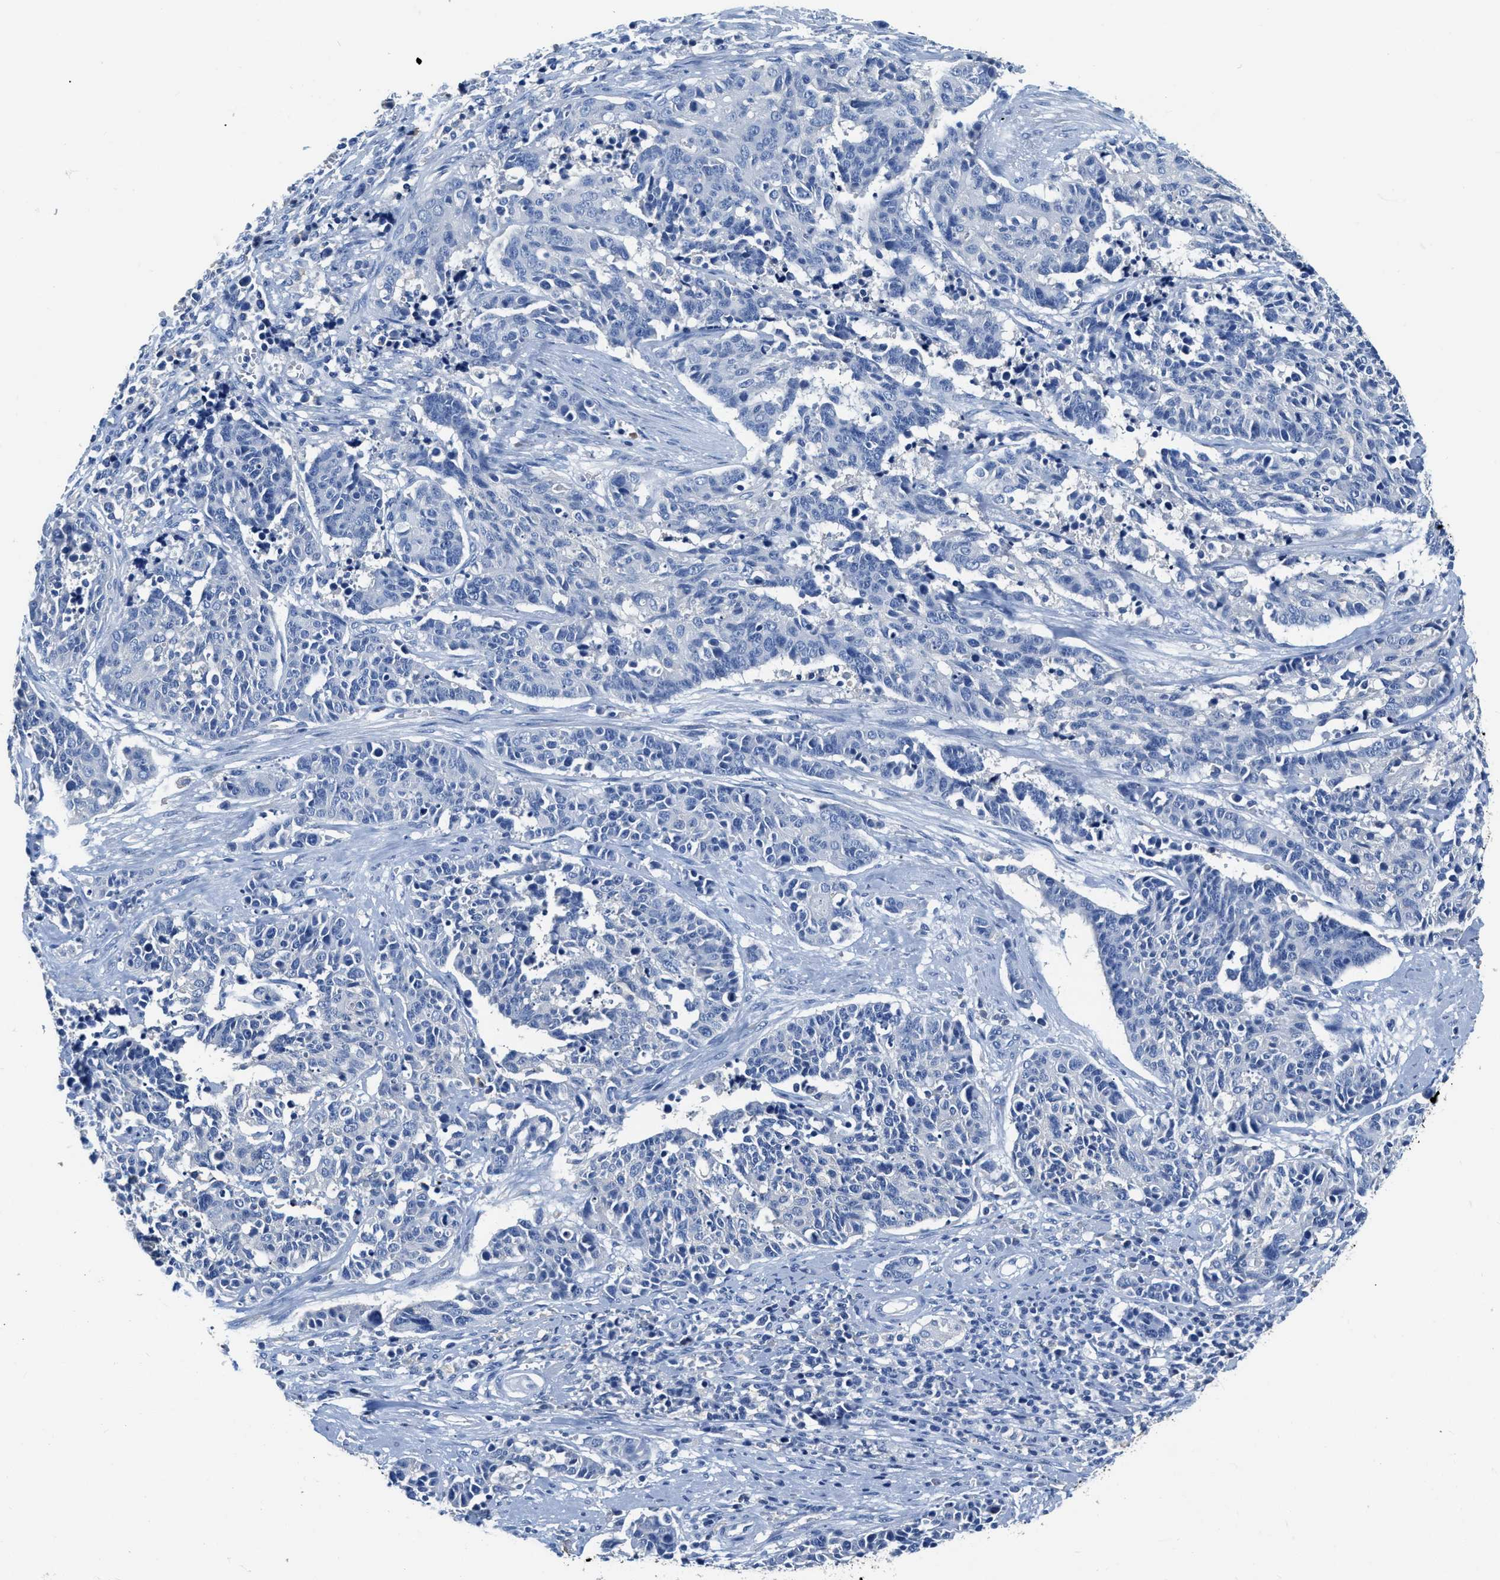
{"staining": {"intensity": "negative", "quantity": "none", "location": "none"}, "tissue": "cervical cancer", "cell_type": "Tumor cells", "image_type": "cancer", "snomed": [{"axis": "morphology", "description": "Squamous cell carcinoma, NOS"}, {"axis": "topography", "description": "Cervix"}], "caption": "High magnification brightfield microscopy of cervical cancer stained with DAB (3,3'-diaminobenzidine) (brown) and counterstained with hematoxylin (blue): tumor cells show no significant positivity.", "gene": "ZDHHC13", "patient": {"sex": "female", "age": 35}}